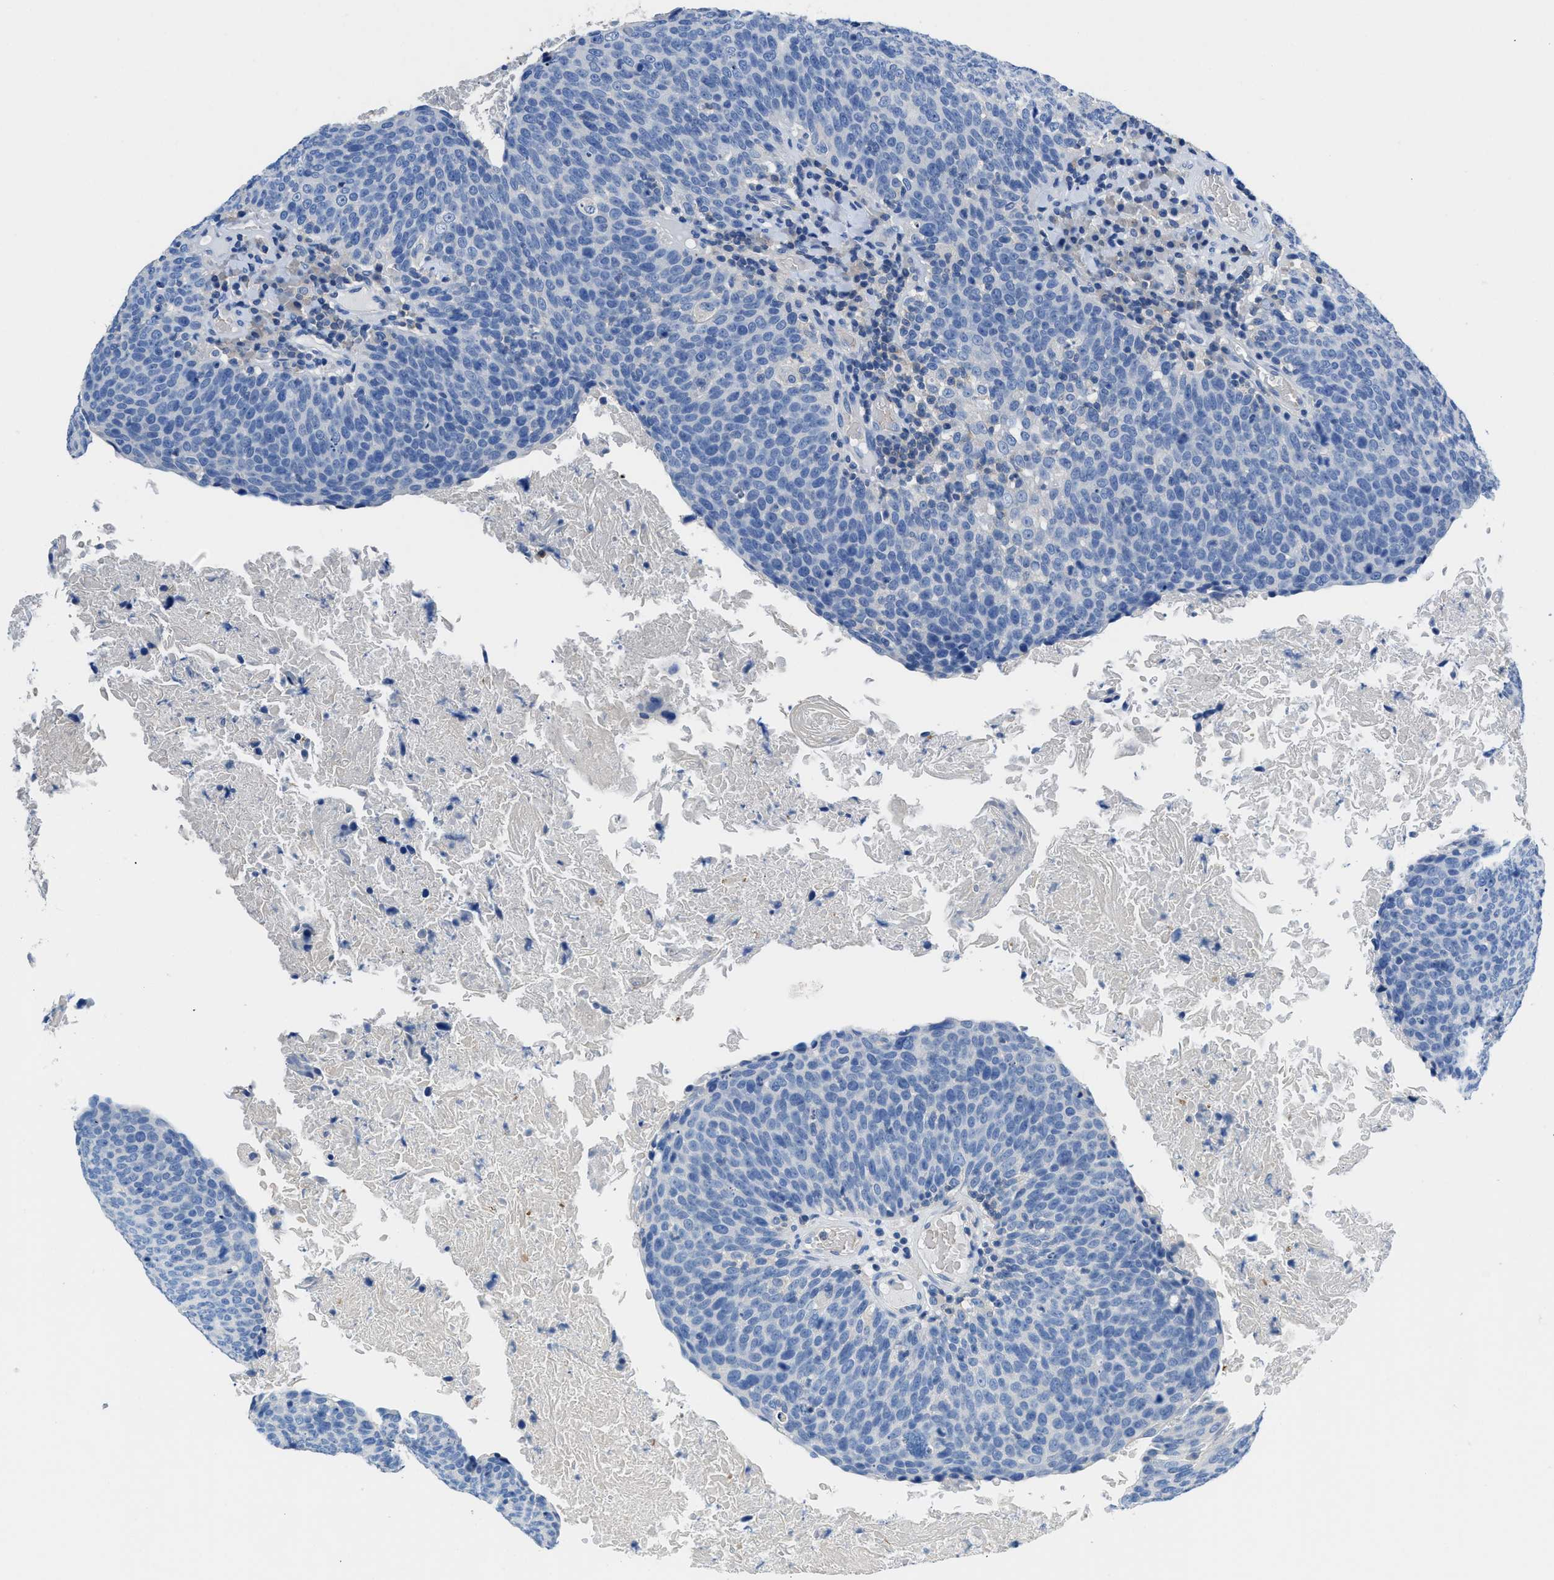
{"staining": {"intensity": "negative", "quantity": "none", "location": "none"}, "tissue": "head and neck cancer", "cell_type": "Tumor cells", "image_type": "cancer", "snomed": [{"axis": "morphology", "description": "Squamous cell carcinoma, NOS"}, {"axis": "morphology", "description": "Squamous cell carcinoma, metastatic, NOS"}, {"axis": "topography", "description": "Lymph node"}, {"axis": "topography", "description": "Head-Neck"}], "caption": "IHC micrograph of neoplastic tissue: human head and neck cancer (metastatic squamous cell carcinoma) stained with DAB (3,3'-diaminobenzidine) reveals no significant protein staining in tumor cells. The staining was performed using DAB to visualize the protein expression in brown, while the nuclei were stained in blue with hematoxylin (Magnification: 20x).", "gene": "NEB", "patient": {"sex": "male", "age": 62}}